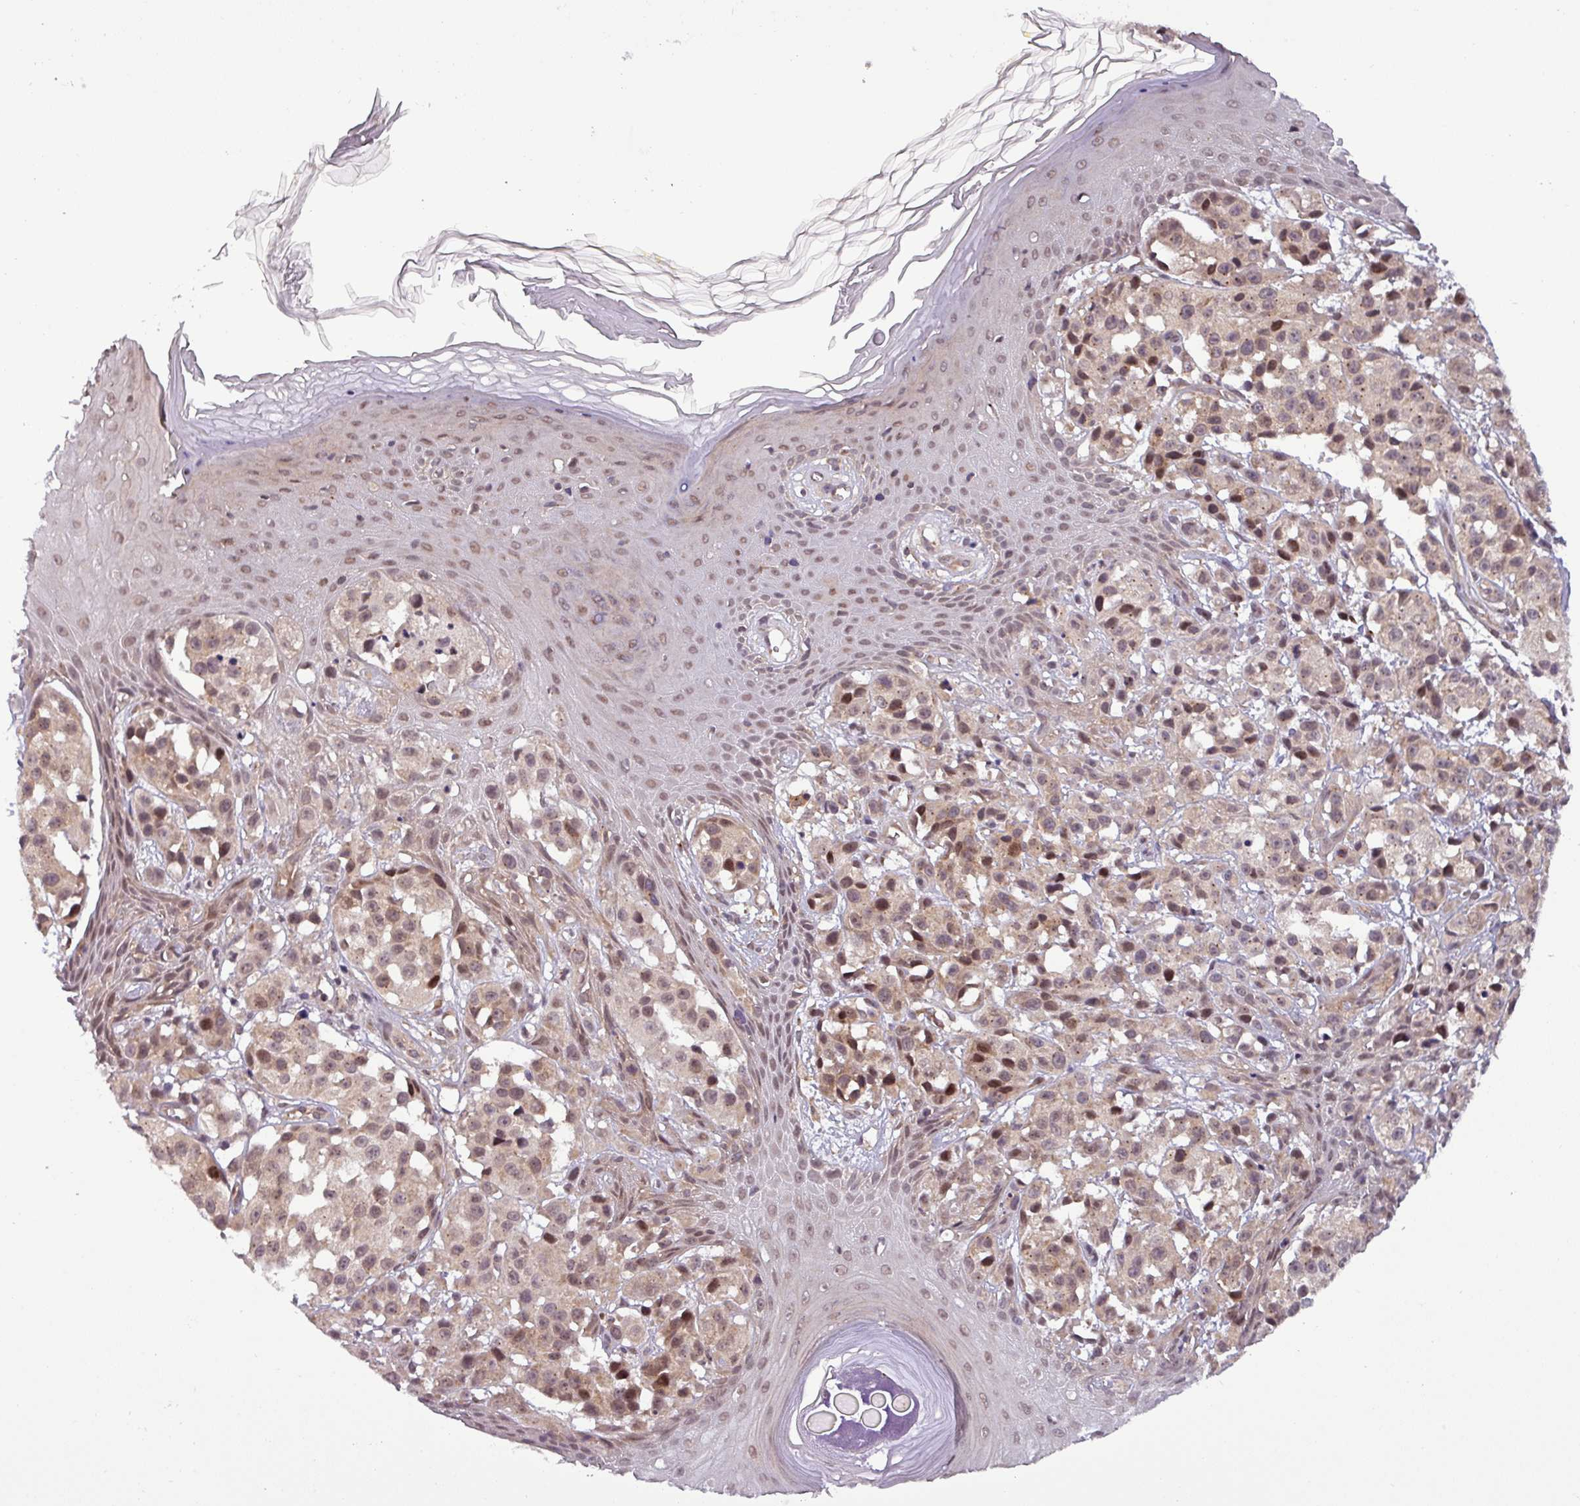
{"staining": {"intensity": "moderate", "quantity": ">75%", "location": "cytoplasmic/membranous,nuclear"}, "tissue": "melanoma", "cell_type": "Tumor cells", "image_type": "cancer", "snomed": [{"axis": "morphology", "description": "Malignant melanoma, NOS"}, {"axis": "topography", "description": "Skin"}], "caption": "This photomicrograph reveals immunohistochemistry (IHC) staining of malignant melanoma, with medium moderate cytoplasmic/membranous and nuclear expression in about >75% of tumor cells.", "gene": "NPFFR1", "patient": {"sex": "male", "age": 39}}